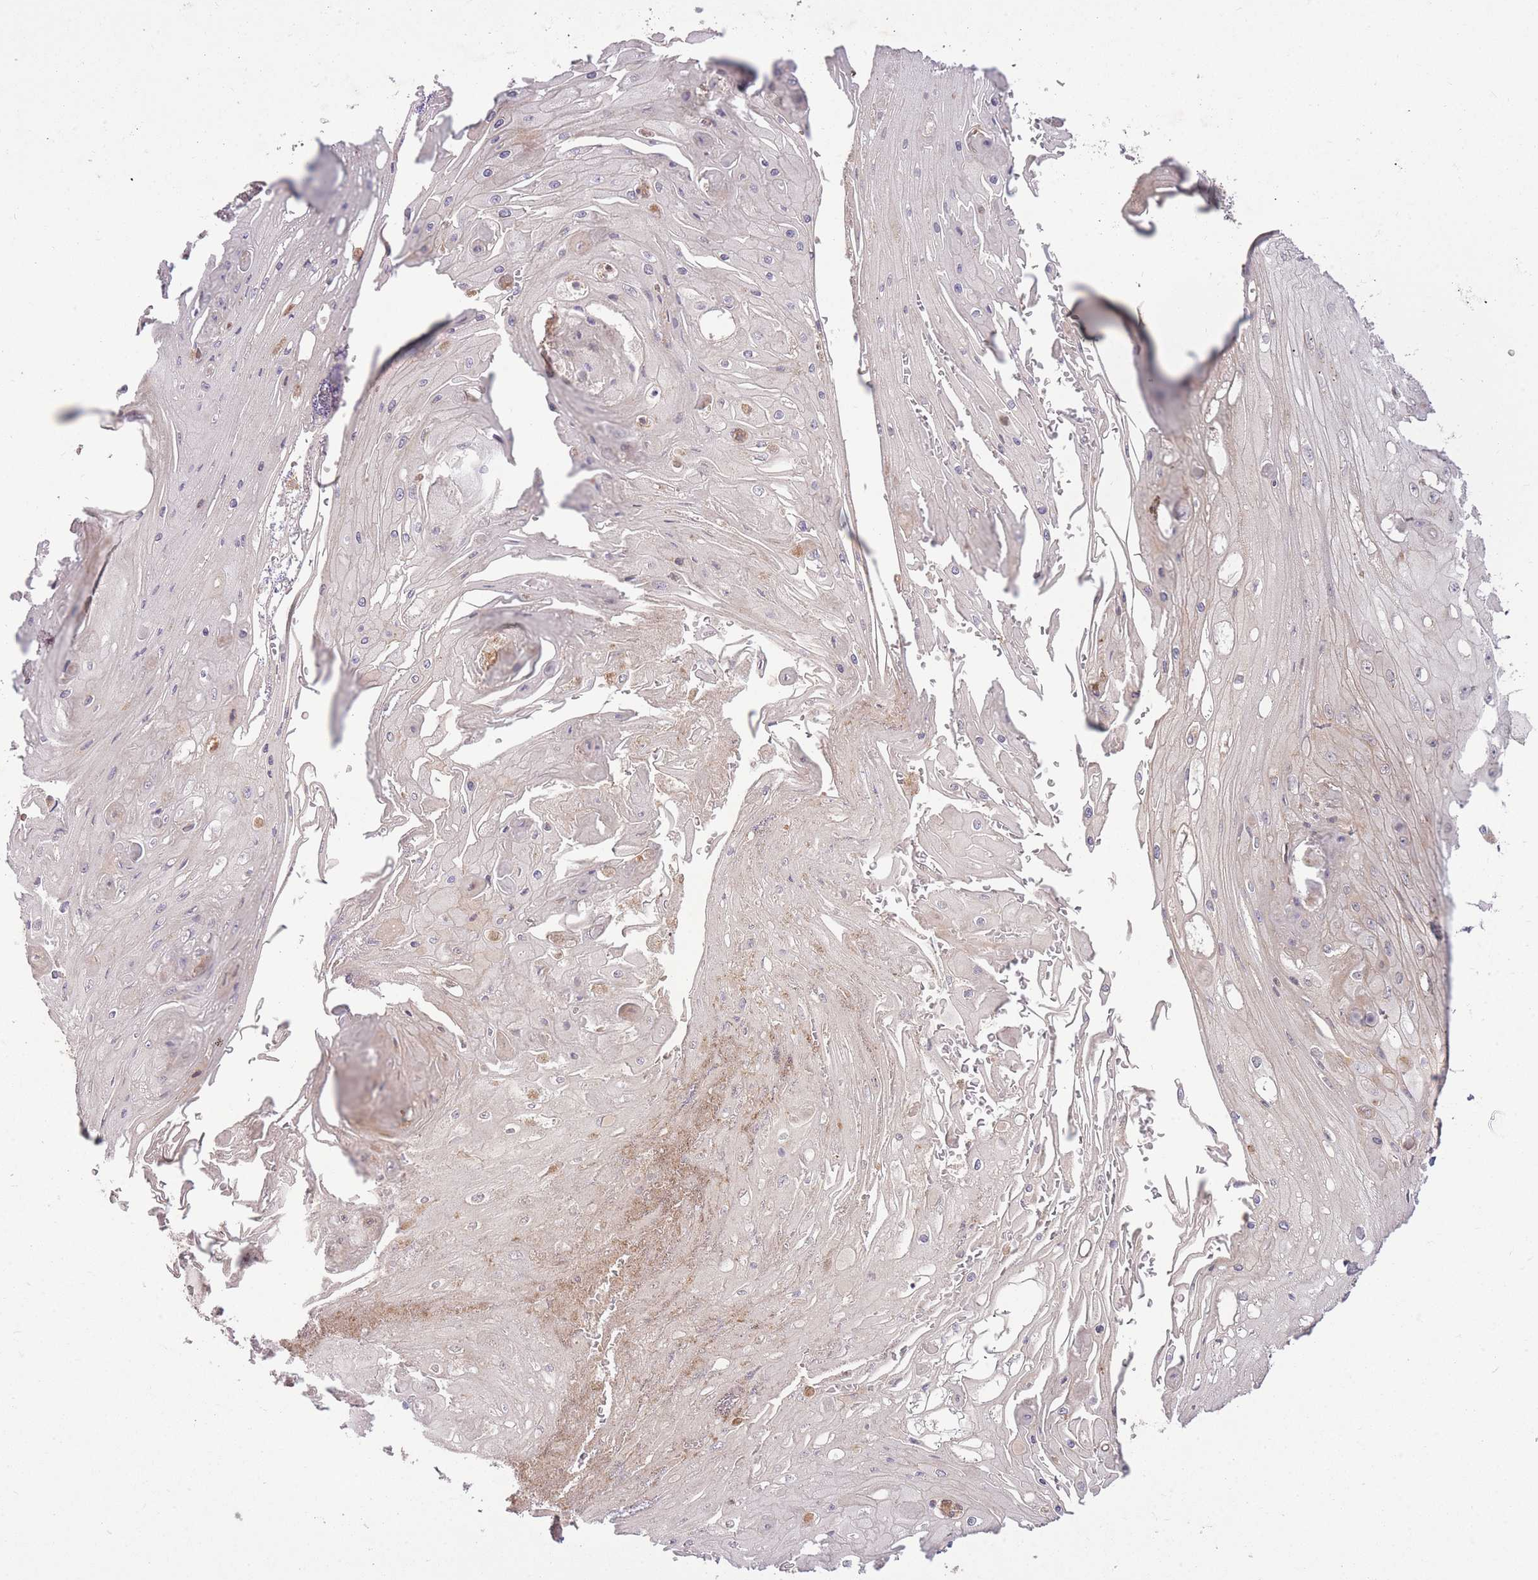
{"staining": {"intensity": "negative", "quantity": "none", "location": "none"}, "tissue": "skin cancer", "cell_type": "Tumor cells", "image_type": "cancer", "snomed": [{"axis": "morphology", "description": "Squamous cell carcinoma, NOS"}, {"axis": "topography", "description": "Skin"}], "caption": "Squamous cell carcinoma (skin) was stained to show a protein in brown. There is no significant expression in tumor cells. Brightfield microscopy of immunohistochemistry stained with DAB (3,3'-diaminobenzidine) (brown) and hematoxylin (blue), captured at high magnification.", "gene": "ZNF391", "patient": {"sex": "male", "age": 70}}